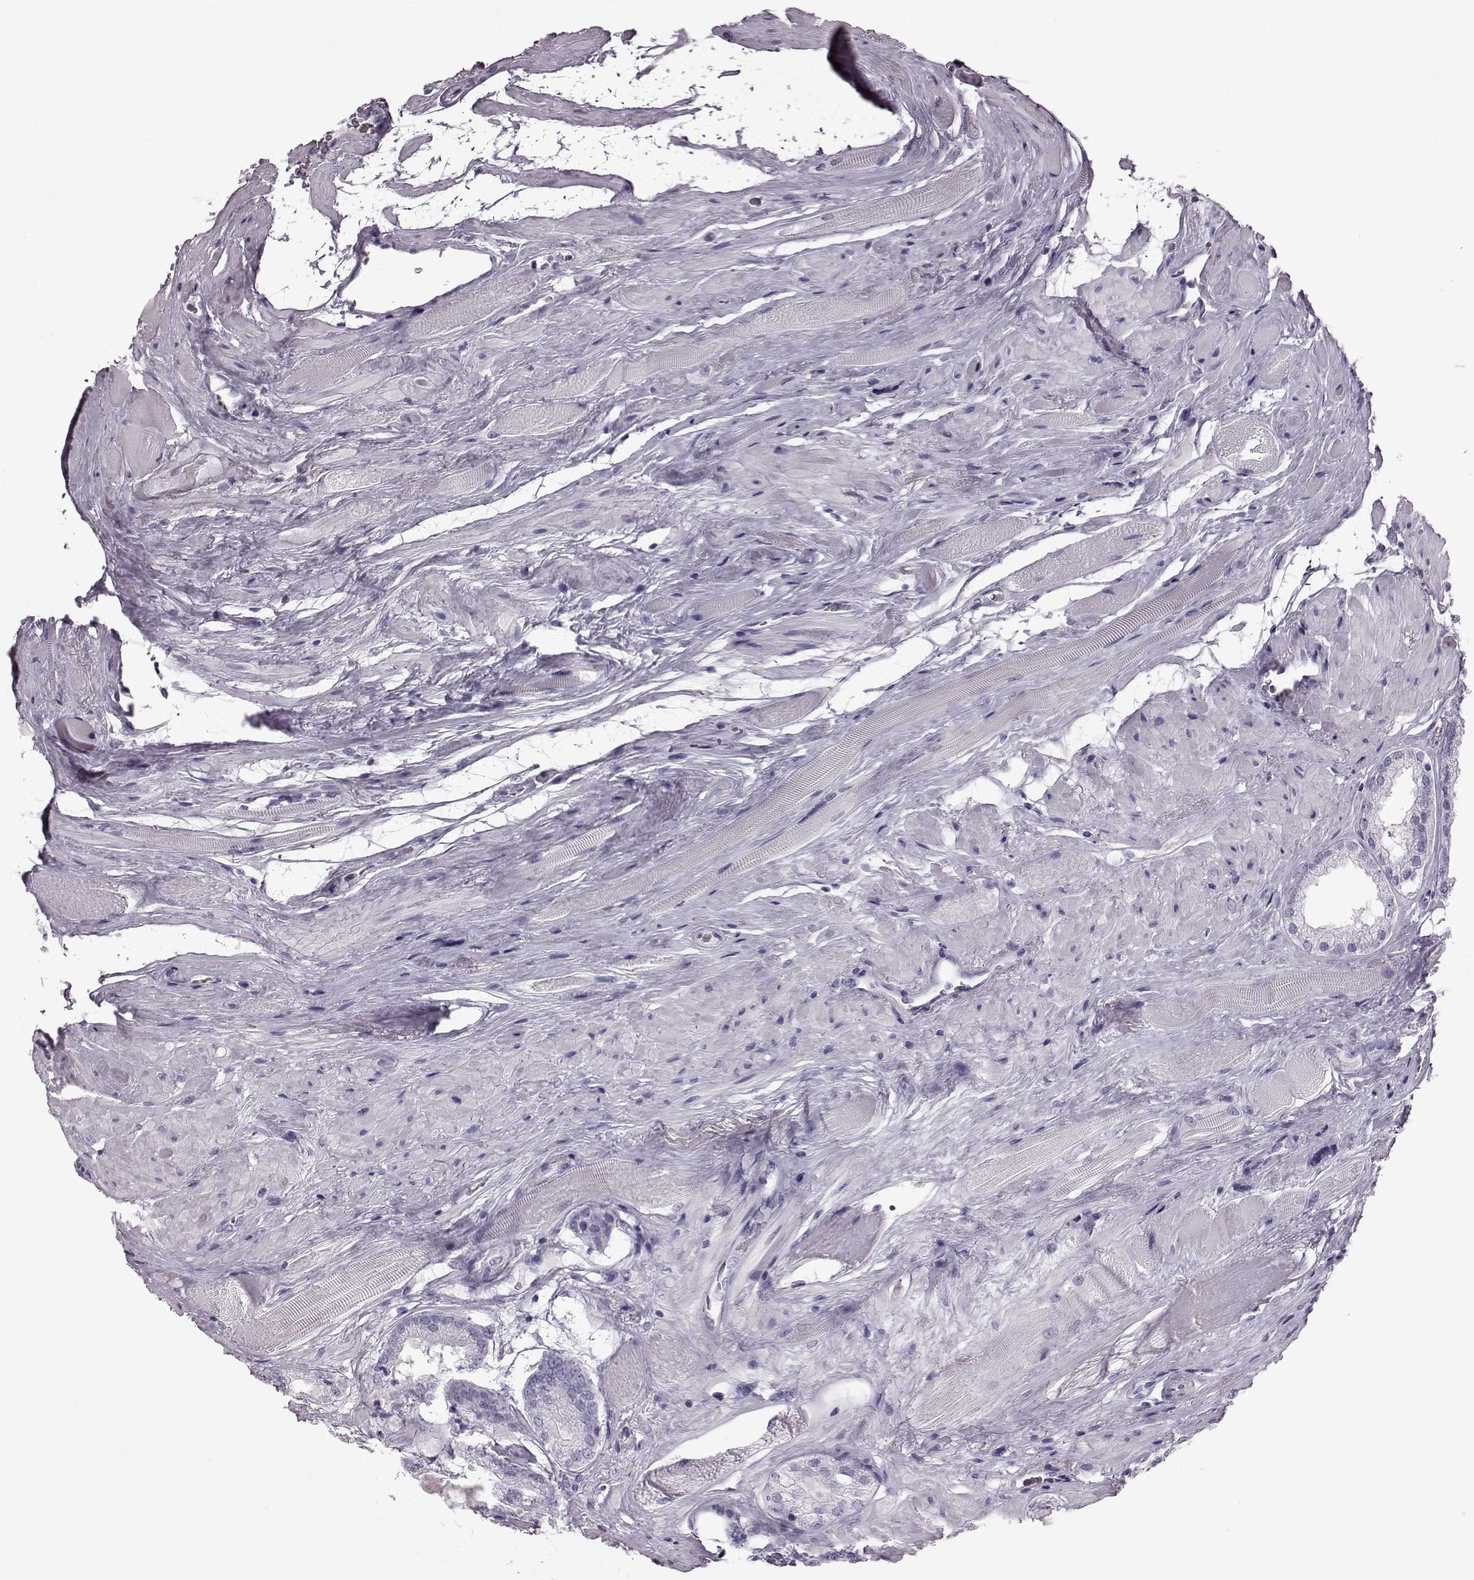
{"staining": {"intensity": "negative", "quantity": "none", "location": "none"}, "tissue": "prostate cancer", "cell_type": "Tumor cells", "image_type": "cancer", "snomed": [{"axis": "morphology", "description": "Adenocarcinoma, NOS"}, {"axis": "topography", "description": "Prostate"}], "caption": "A high-resolution photomicrograph shows IHC staining of adenocarcinoma (prostate), which shows no significant staining in tumor cells.", "gene": "TCHHL1", "patient": {"sex": "male", "age": 63}}